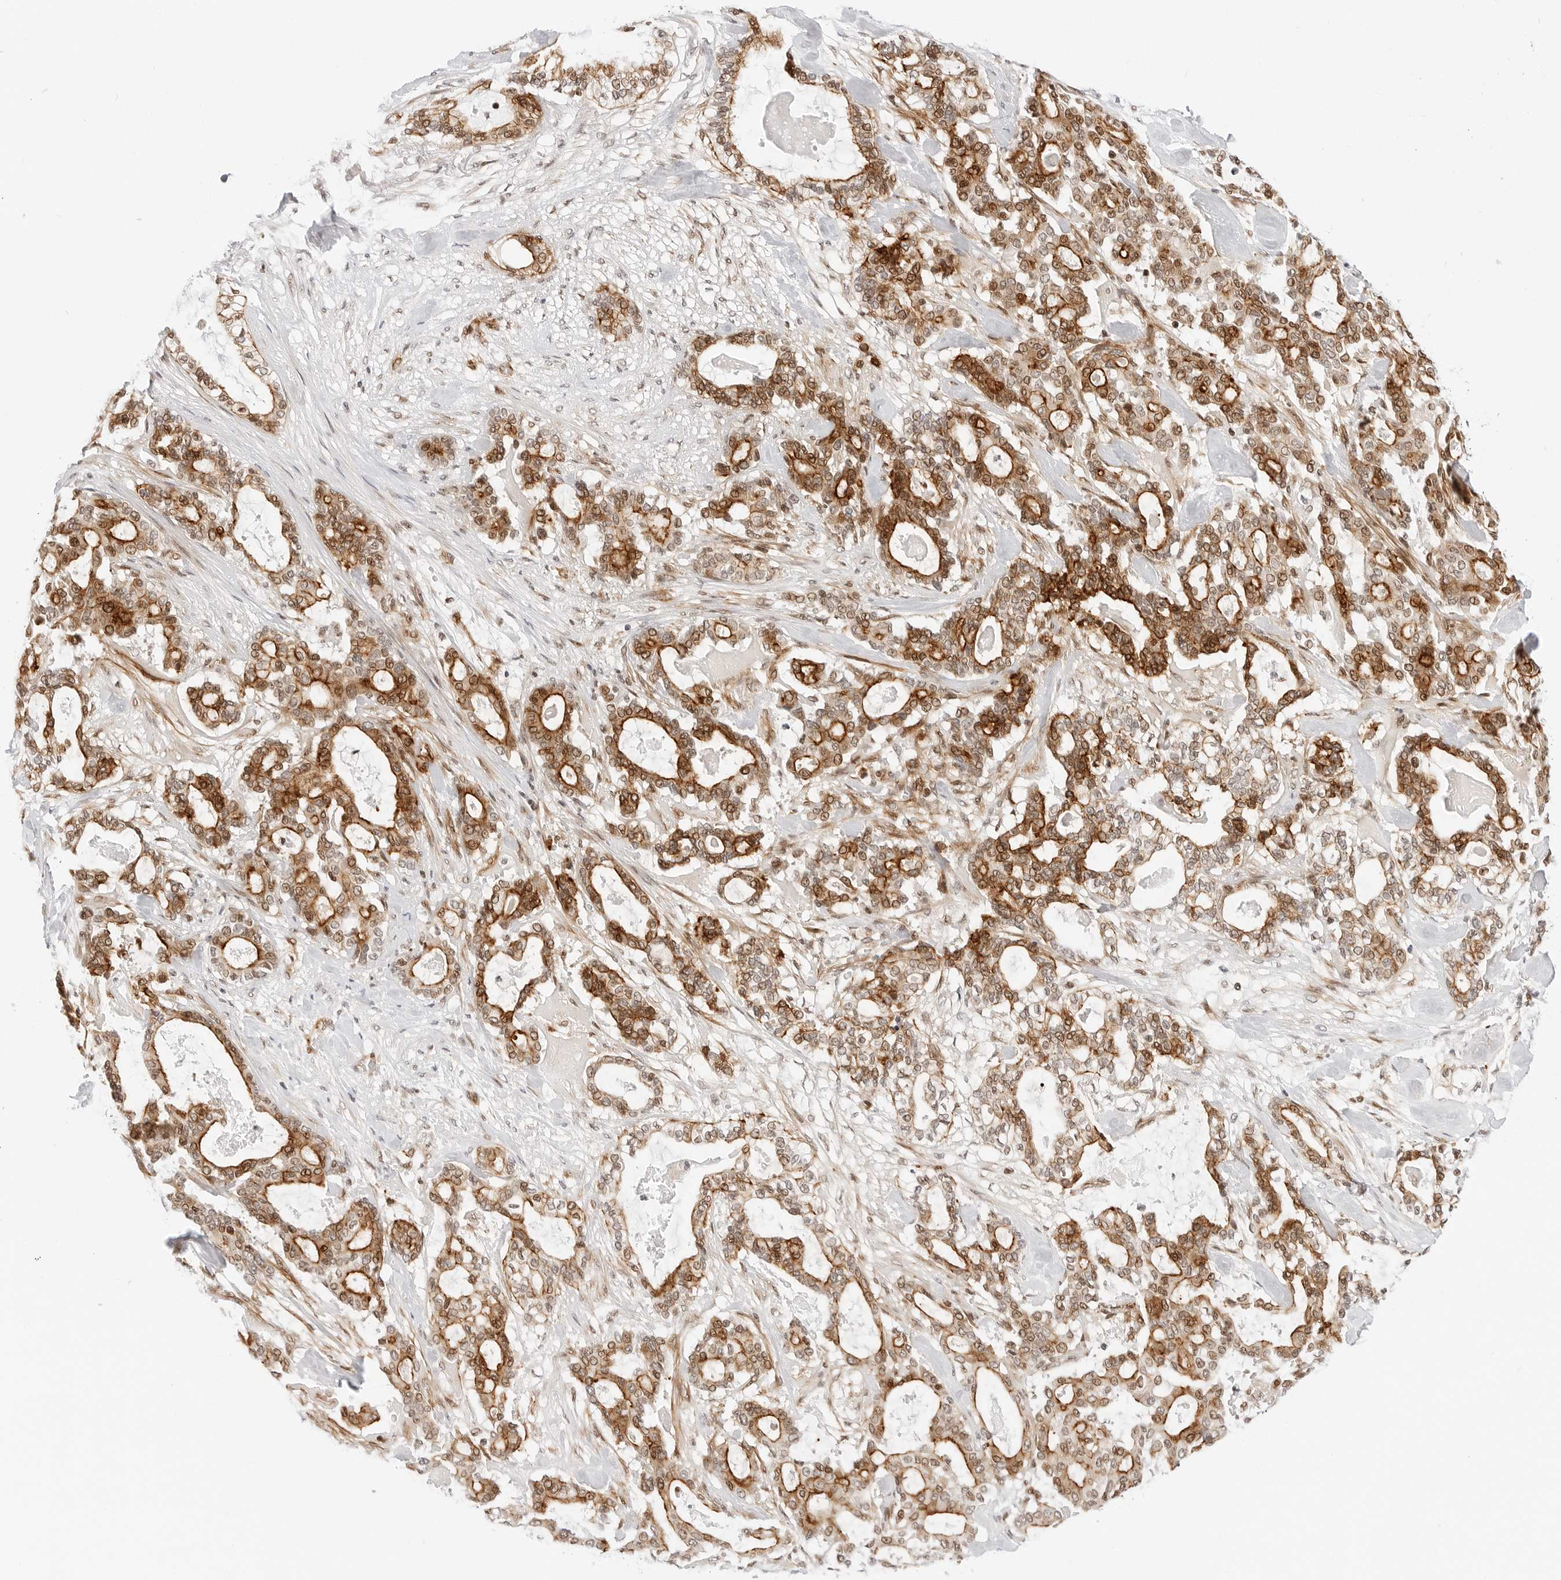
{"staining": {"intensity": "strong", "quantity": ">75%", "location": "cytoplasmic/membranous,nuclear"}, "tissue": "pancreatic cancer", "cell_type": "Tumor cells", "image_type": "cancer", "snomed": [{"axis": "morphology", "description": "Adenocarcinoma, NOS"}, {"axis": "topography", "description": "Pancreas"}], "caption": "The image exhibits a brown stain indicating the presence of a protein in the cytoplasmic/membranous and nuclear of tumor cells in adenocarcinoma (pancreatic).", "gene": "ZNF613", "patient": {"sex": "male", "age": 63}}